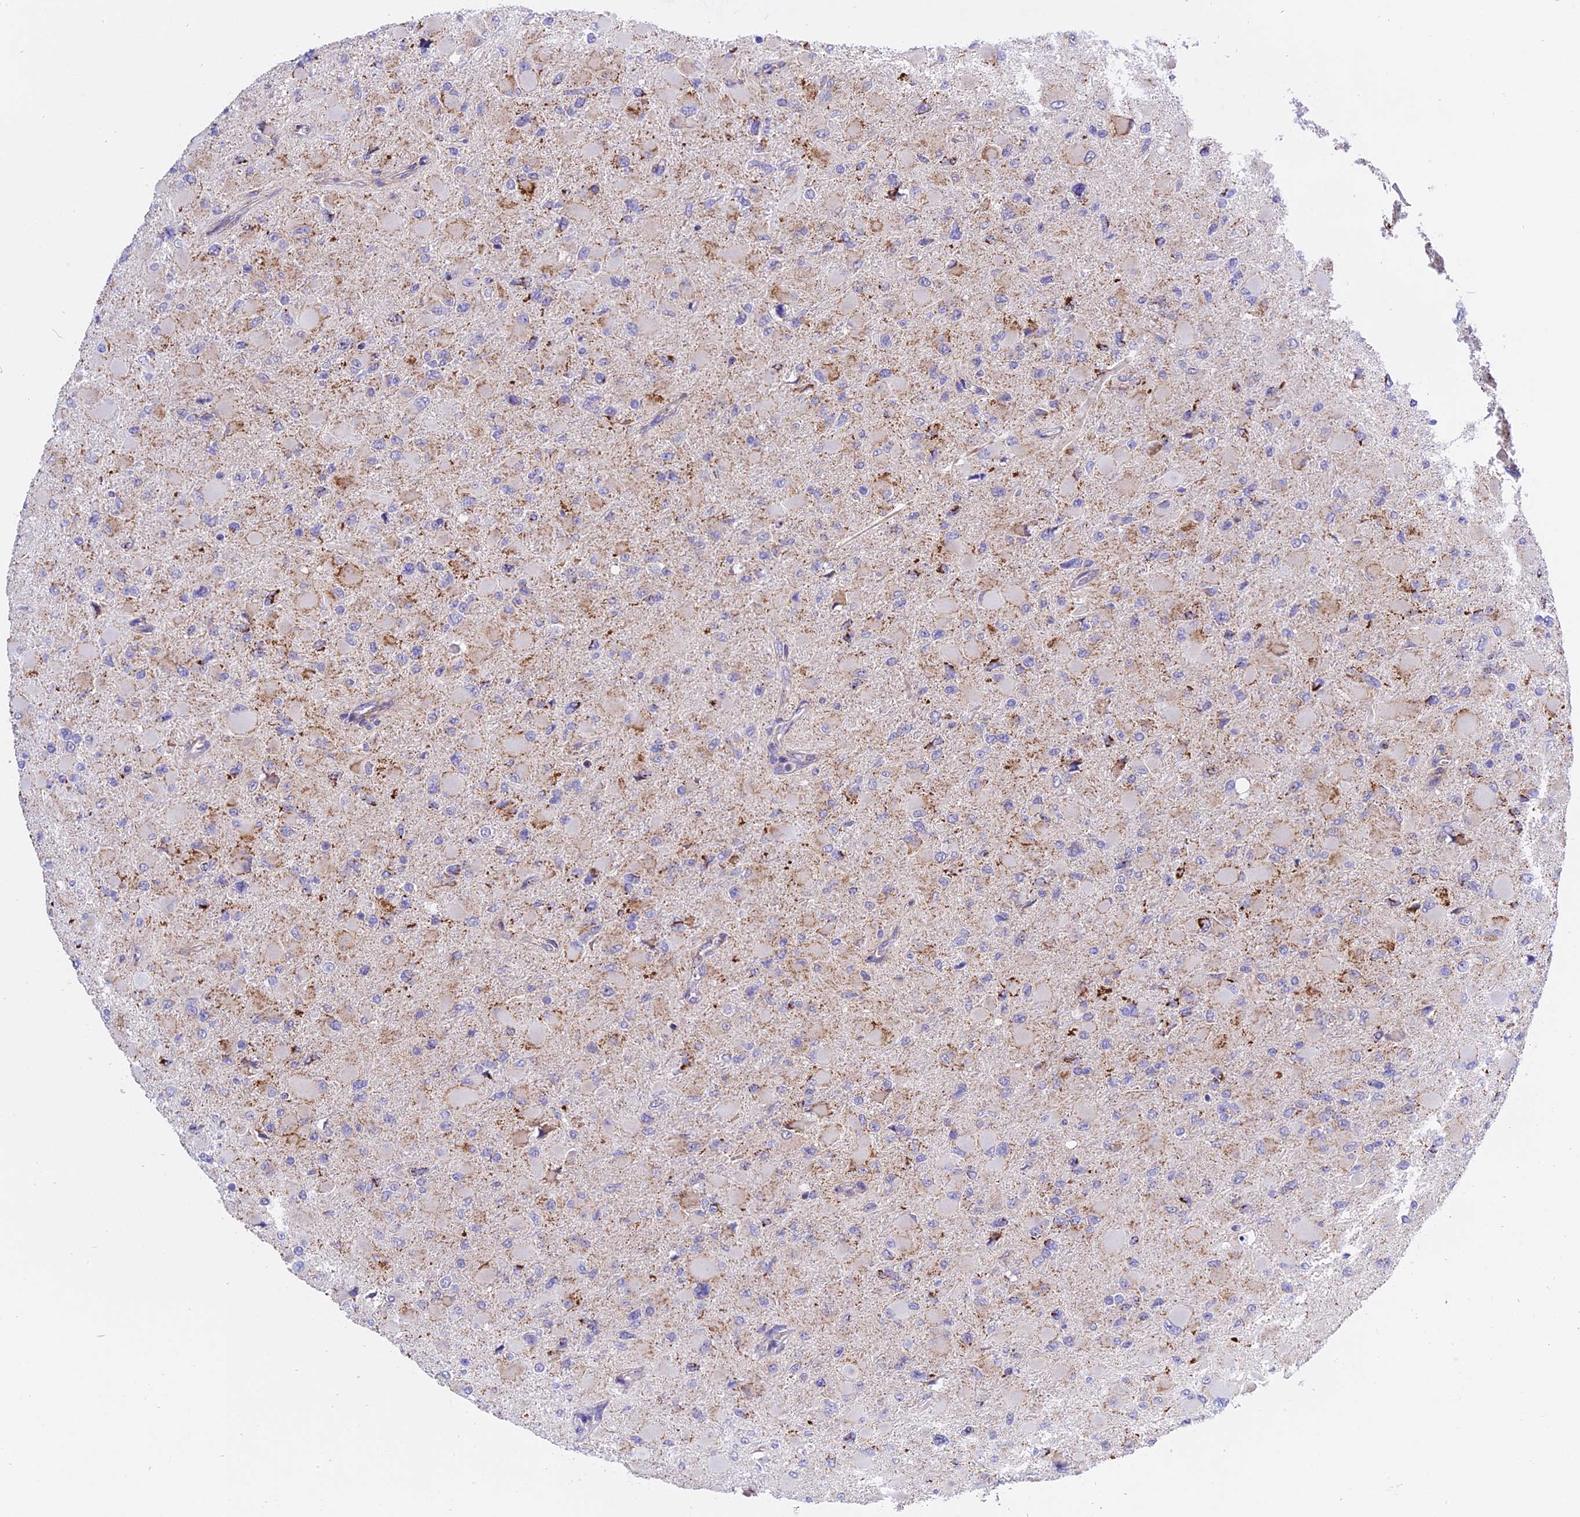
{"staining": {"intensity": "weak", "quantity": "<25%", "location": "cytoplasmic/membranous"}, "tissue": "glioma", "cell_type": "Tumor cells", "image_type": "cancer", "snomed": [{"axis": "morphology", "description": "Glioma, malignant, High grade"}, {"axis": "topography", "description": "Cerebral cortex"}], "caption": "This is a histopathology image of IHC staining of glioma, which shows no expression in tumor cells.", "gene": "MRPS34", "patient": {"sex": "female", "age": 36}}